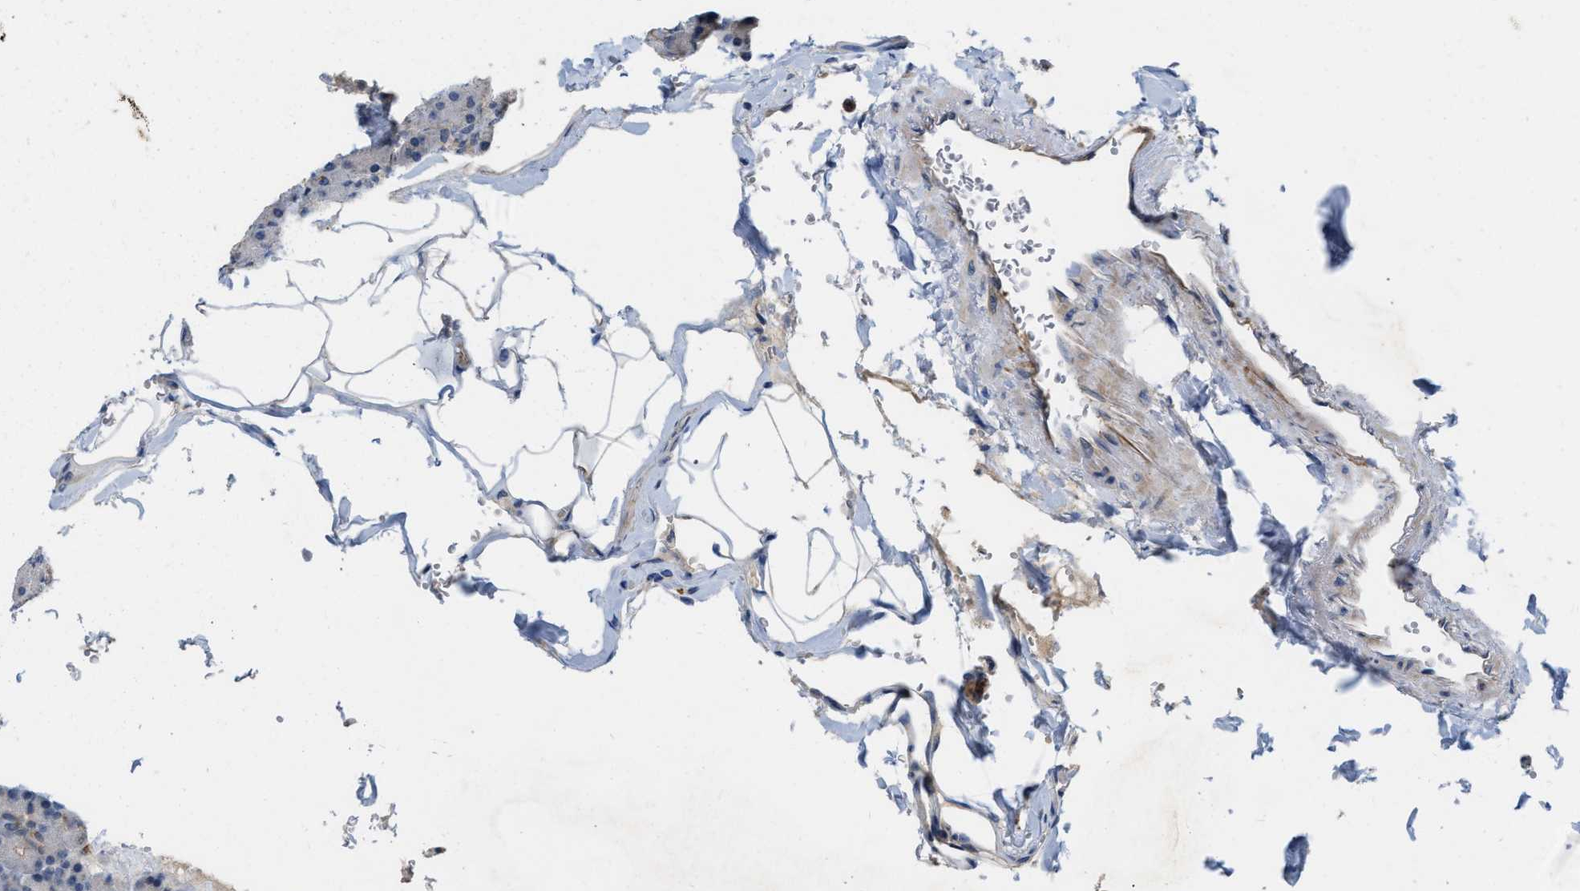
{"staining": {"intensity": "moderate", "quantity": "<25%", "location": "cytoplasmic/membranous"}, "tissue": "pancreas", "cell_type": "Exocrine glandular cells", "image_type": "normal", "snomed": [{"axis": "morphology", "description": "Normal tissue, NOS"}, {"axis": "topography", "description": "Pancreas"}], "caption": "The photomicrograph shows a brown stain indicating the presence of a protein in the cytoplasmic/membranous of exocrine glandular cells in pancreas. Immunohistochemistry (ihc) stains the protein of interest in brown and the nuclei are stained blue.", "gene": "NAPEPLD", "patient": {"sex": "female", "age": 43}}